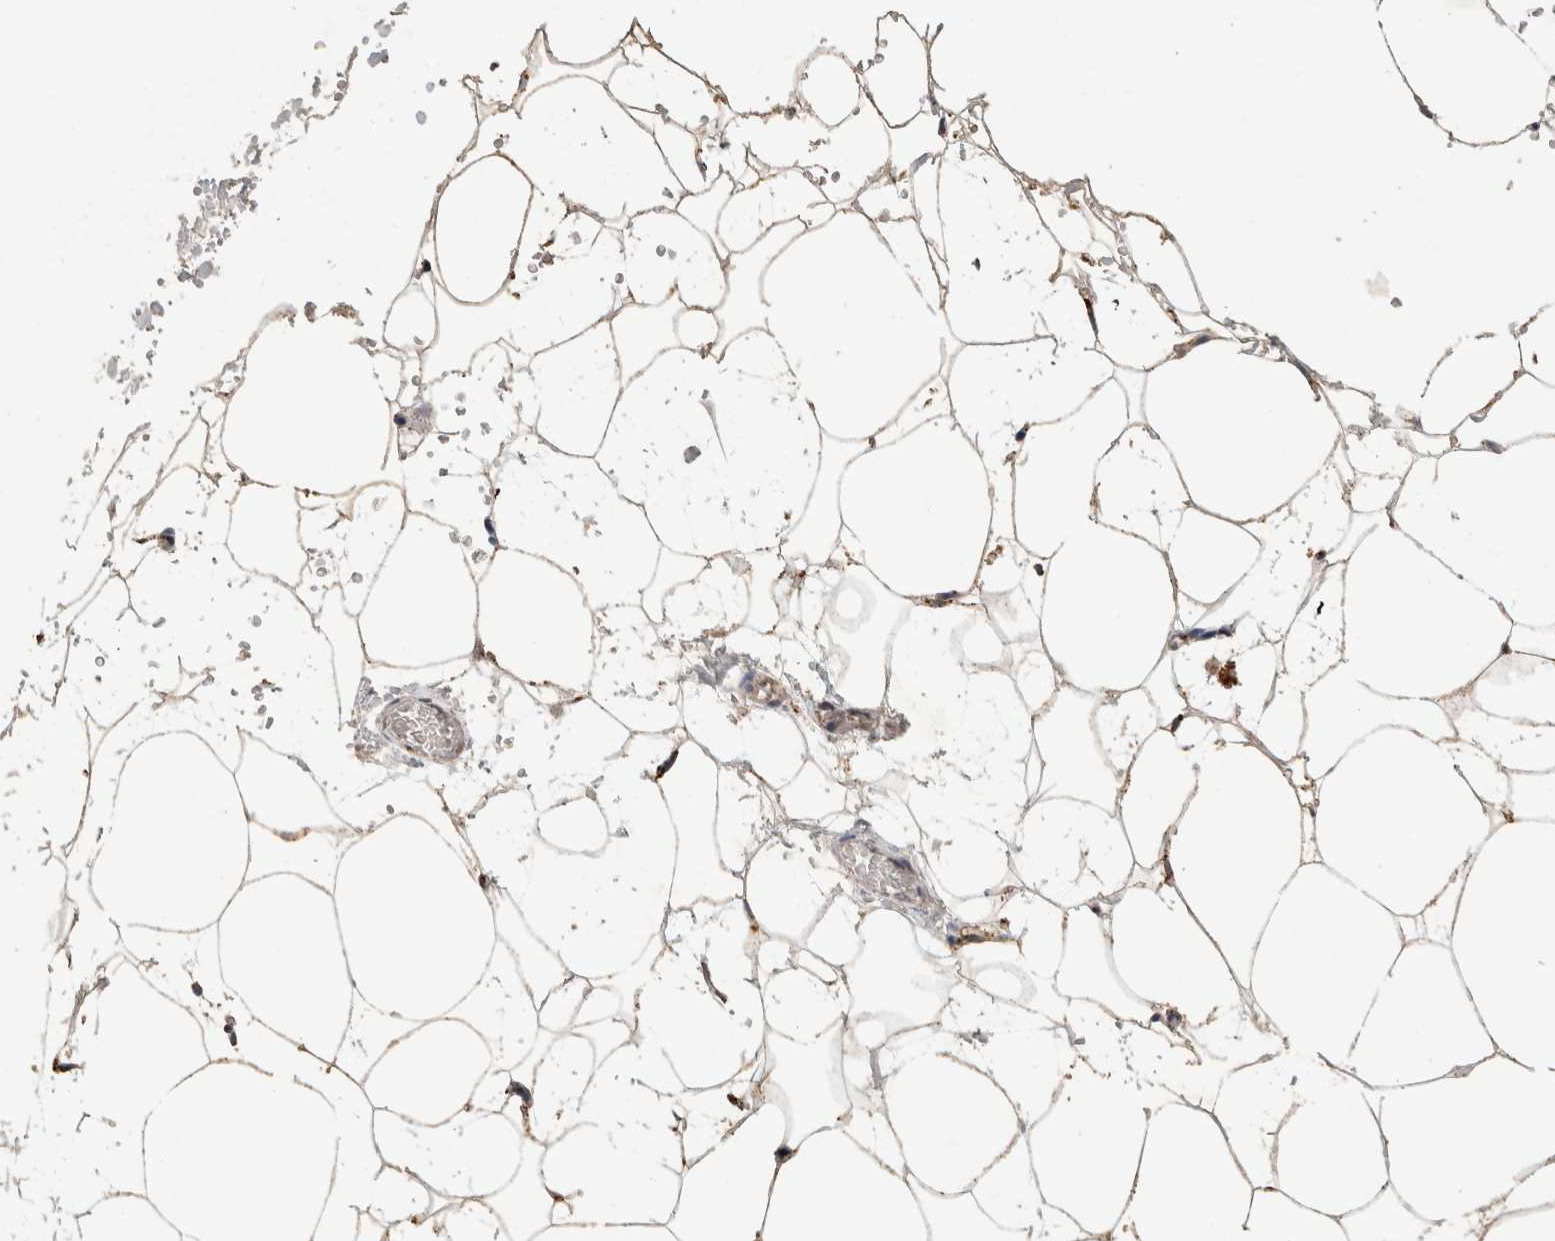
{"staining": {"intensity": "strong", "quantity": ">75%", "location": "cytoplasmic/membranous"}, "tissue": "adipose tissue", "cell_type": "Adipocytes", "image_type": "normal", "snomed": [{"axis": "morphology", "description": "Normal tissue, NOS"}, {"axis": "morphology", "description": "Fibrosis, NOS"}, {"axis": "topography", "description": "Breast"}, {"axis": "topography", "description": "Adipose tissue"}], "caption": "Strong cytoplasmic/membranous positivity for a protein is appreciated in about >75% of adipocytes of benign adipose tissue using immunohistochemistry (IHC).", "gene": "ARSA", "patient": {"sex": "female", "age": 39}}